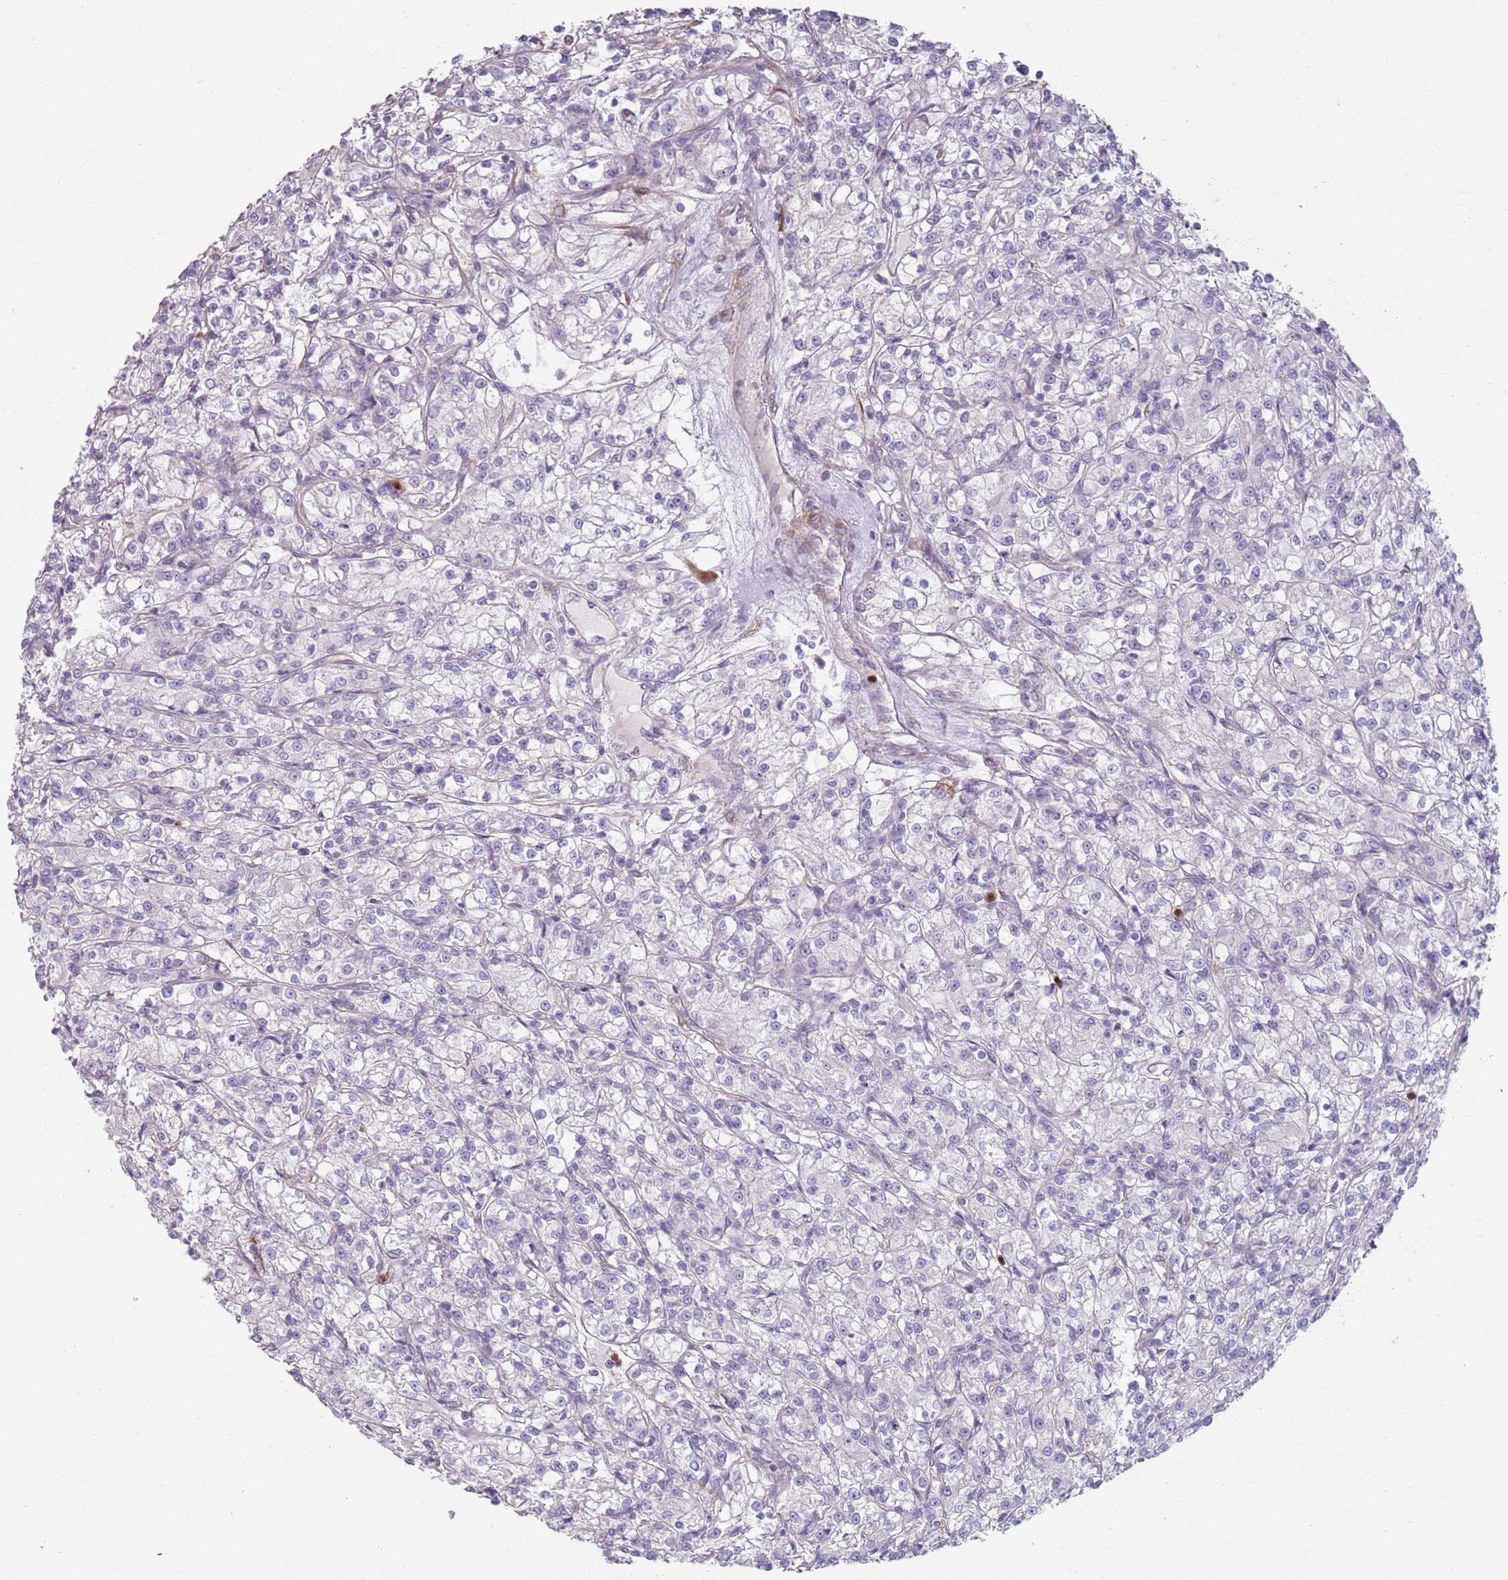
{"staining": {"intensity": "negative", "quantity": "none", "location": "none"}, "tissue": "renal cancer", "cell_type": "Tumor cells", "image_type": "cancer", "snomed": [{"axis": "morphology", "description": "Adenocarcinoma, NOS"}, {"axis": "topography", "description": "Kidney"}], "caption": "There is no significant positivity in tumor cells of adenocarcinoma (renal).", "gene": "PHLPP2", "patient": {"sex": "female", "age": 59}}